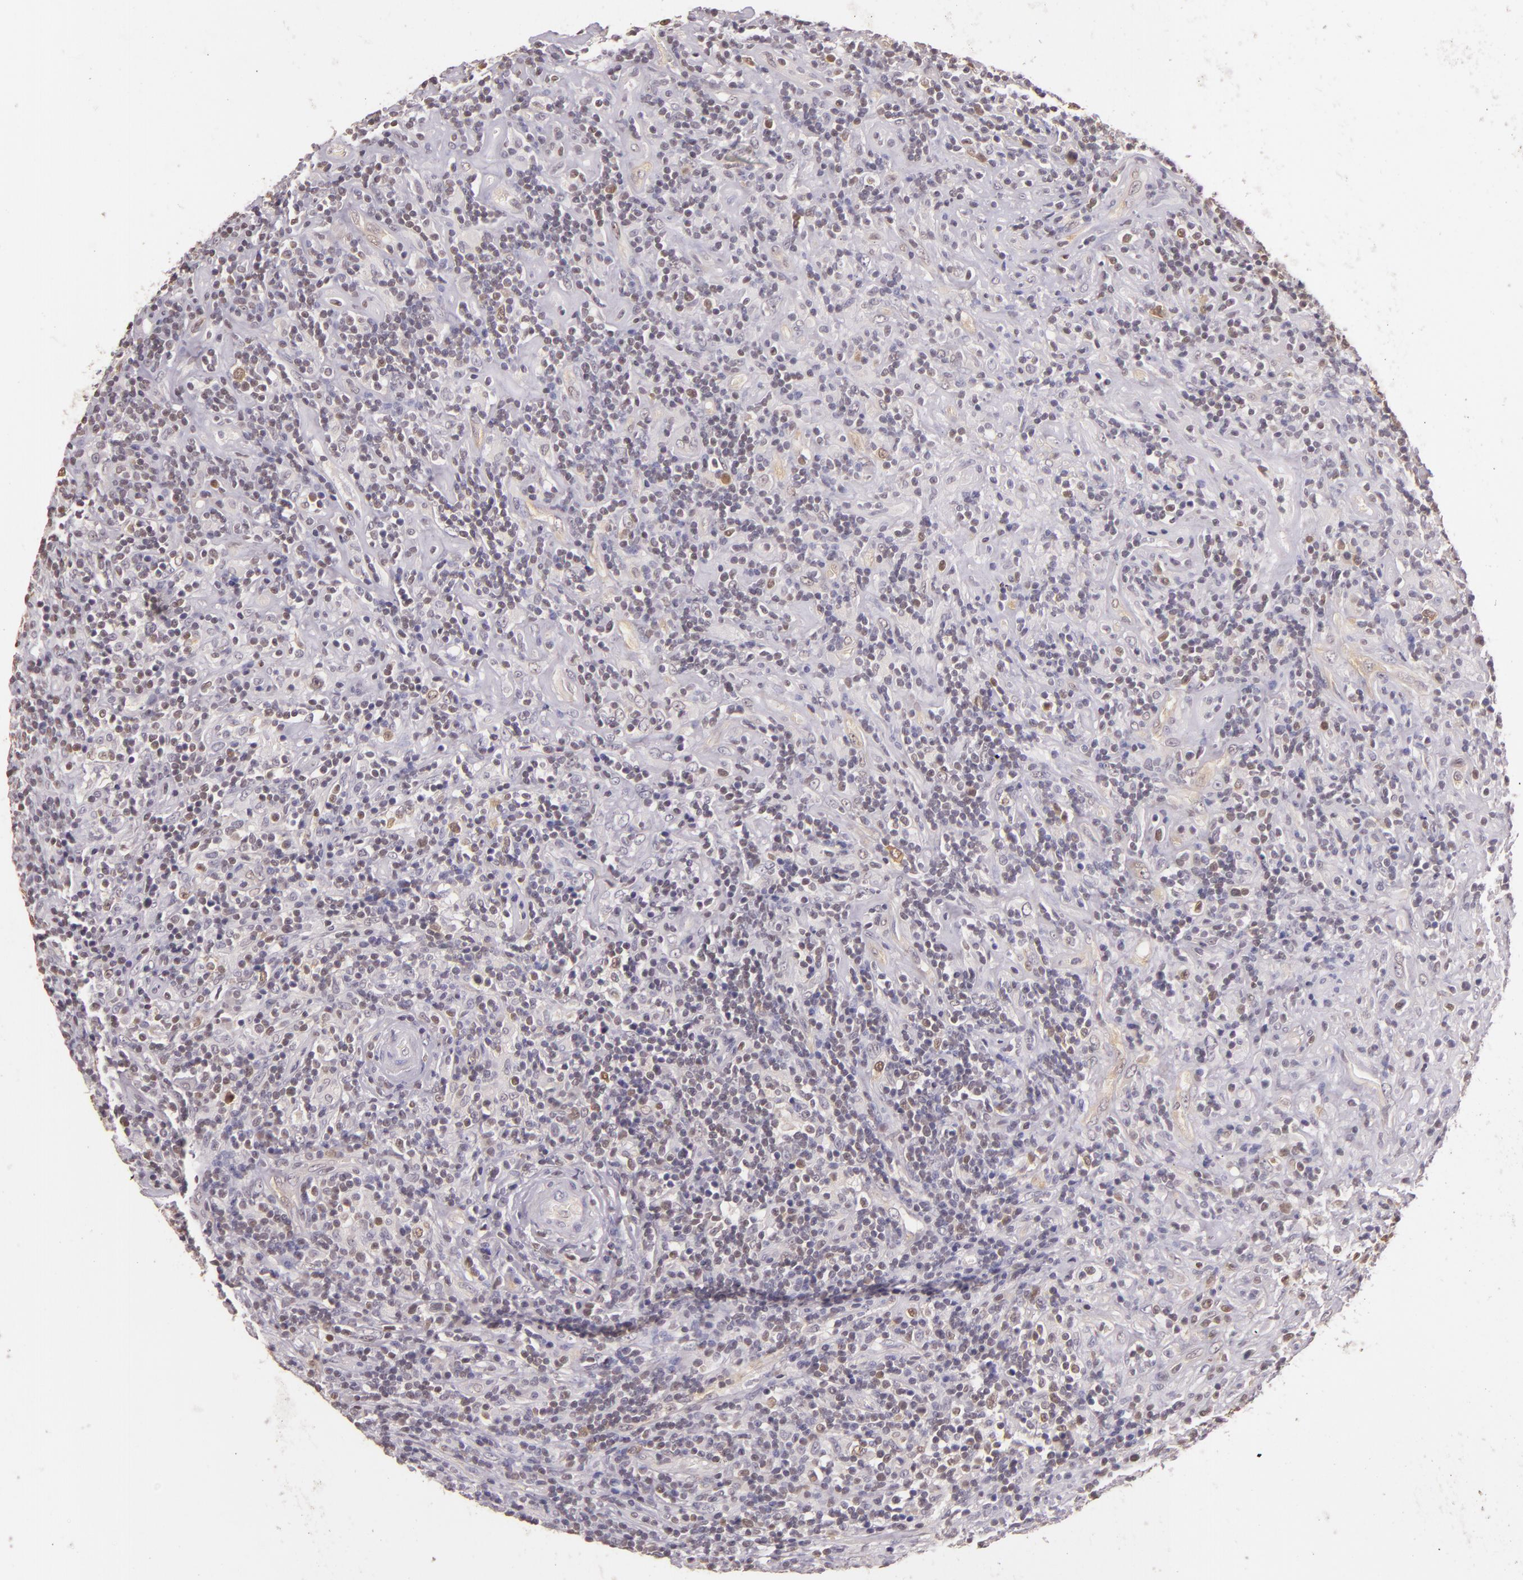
{"staining": {"intensity": "negative", "quantity": "none", "location": "none"}, "tissue": "lymphoma", "cell_type": "Tumor cells", "image_type": "cancer", "snomed": [{"axis": "morphology", "description": "Hodgkin's disease, NOS"}, {"axis": "topography", "description": "Lymph node"}], "caption": "A high-resolution histopathology image shows IHC staining of Hodgkin's disease, which displays no significant staining in tumor cells.", "gene": "HSPA8", "patient": {"sex": "male", "age": 46}}